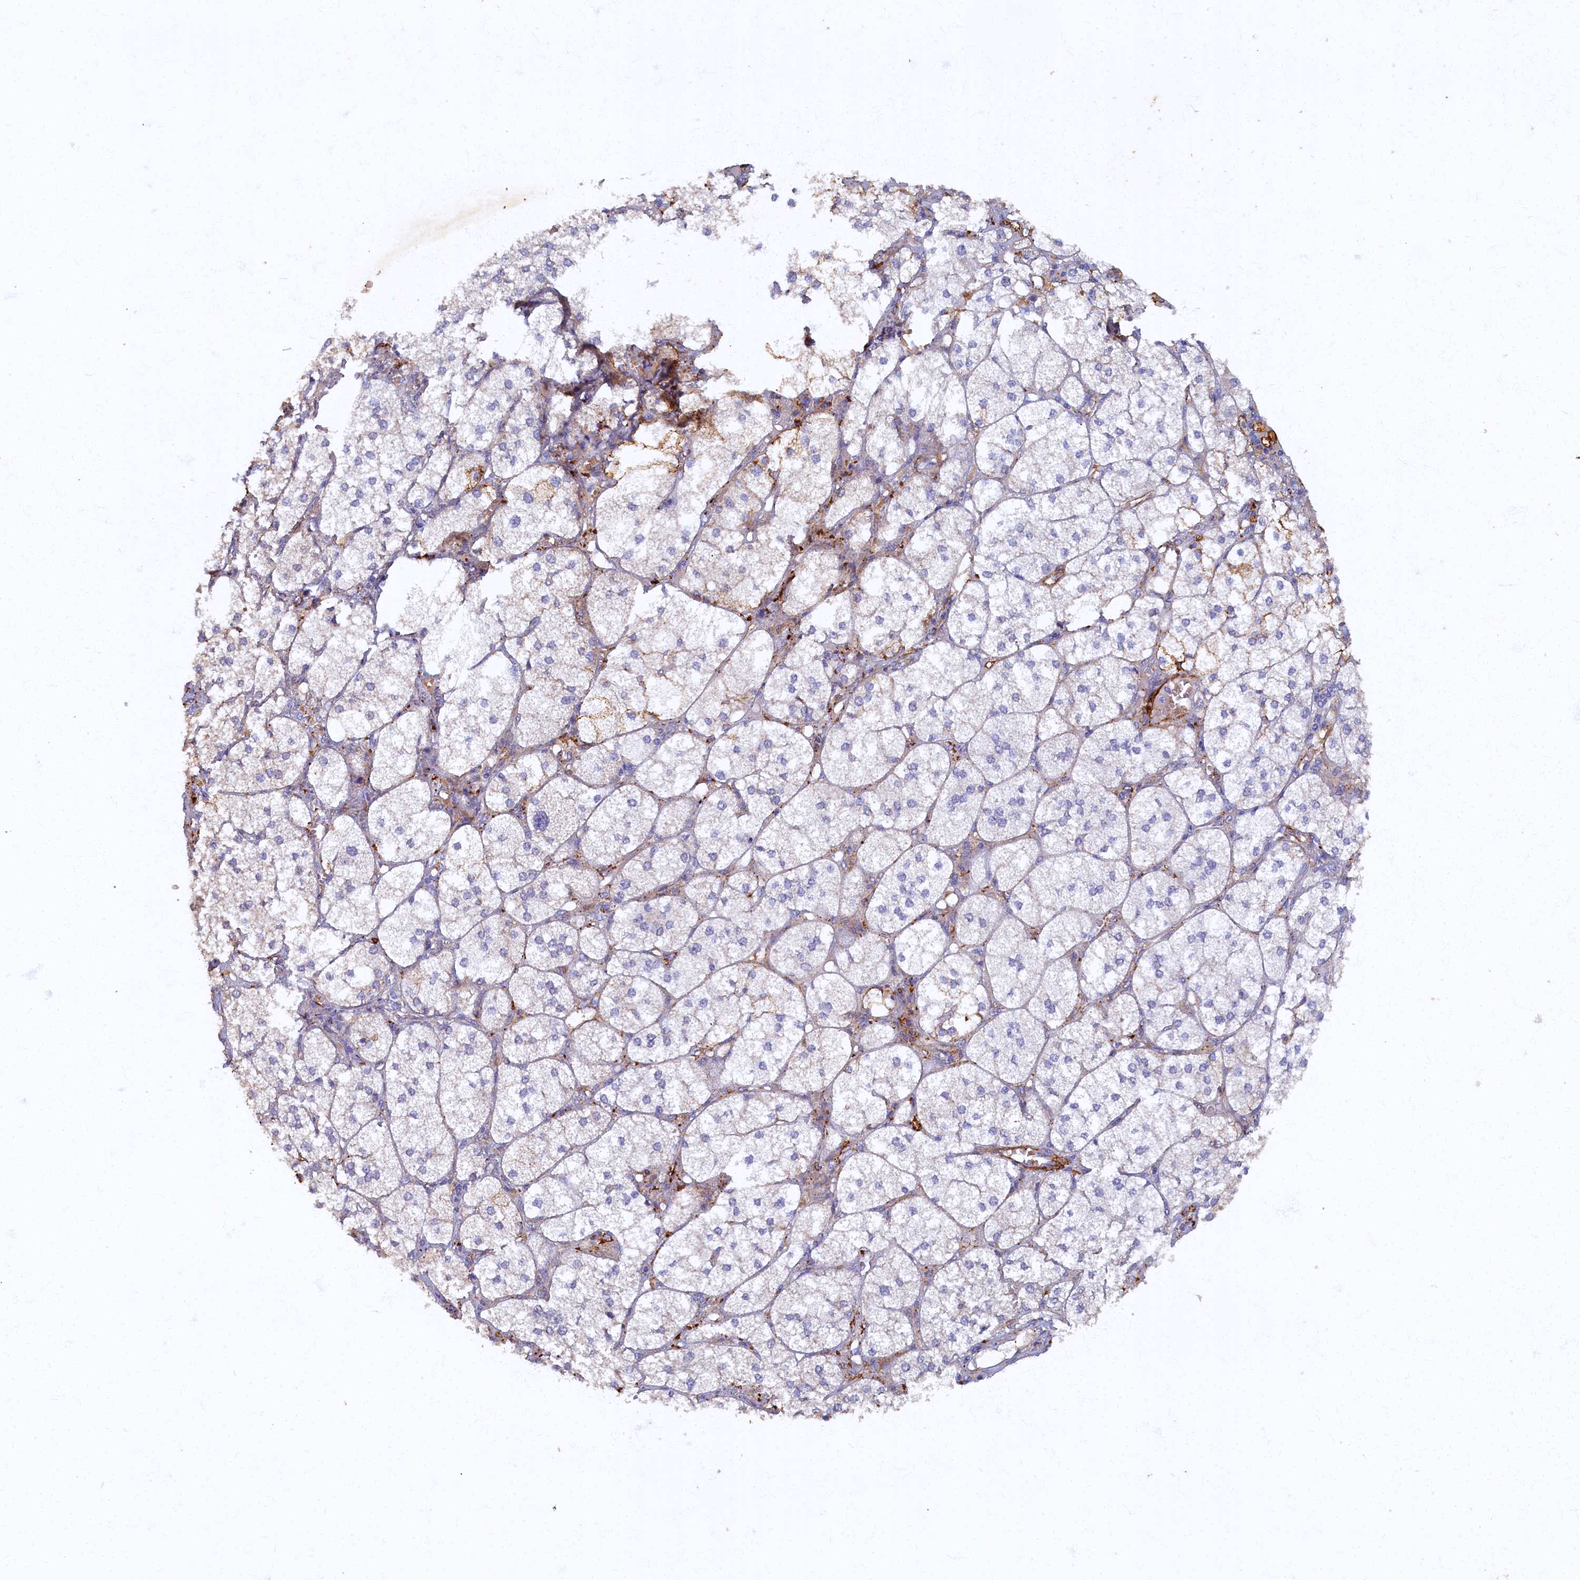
{"staining": {"intensity": "moderate", "quantity": "<25%", "location": "cytoplasmic/membranous"}, "tissue": "adrenal gland", "cell_type": "Glandular cells", "image_type": "normal", "snomed": [{"axis": "morphology", "description": "Normal tissue, NOS"}, {"axis": "topography", "description": "Adrenal gland"}], "caption": "Adrenal gland was stained to show a protein in brown. There is low levels of moderate cytoplasmic/membranous expression in about <25% of glandular cells. (DAB (3,3'-diaminobenzidine) IHC with brightfield microscopy, high magnification).", "gene": "ARL11", "patient": {"sex": "female", "age": 61}}